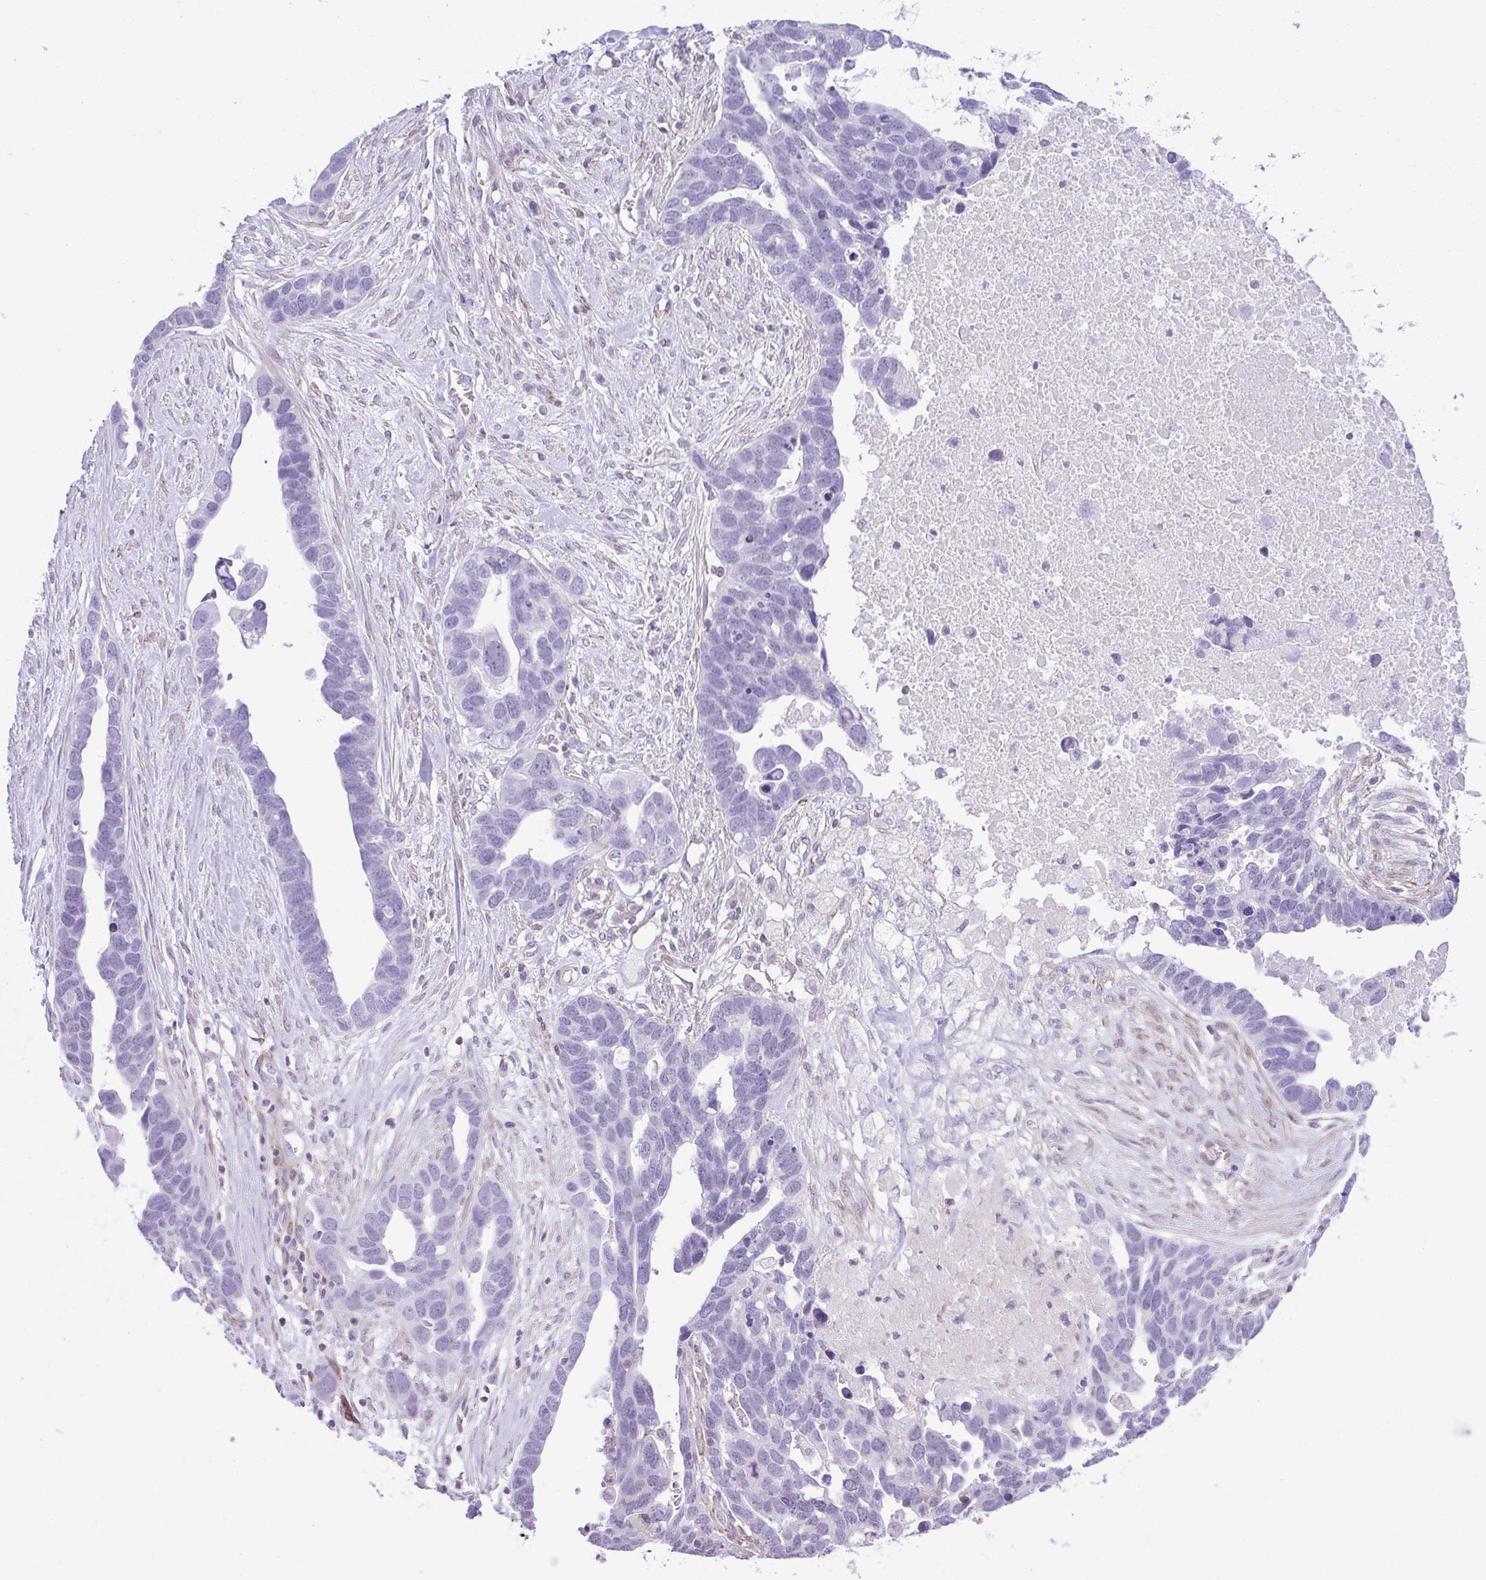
{"staining": {"intensity": "negative", "quantity": "none", "location": "none"}, "tissue": "ovarian cancer", "cell_type": "Tumor cells", "image_type": "cancer", "snomed": [{"axis": "morphology", "description": "Cystadenocarcinoma, serous, NOS"}, {"axis": "topography", "description": "Ovary"}], "caption": "The immunohistochemistry micrograph has no significant staining in tumor cells of serous cystadenocarcinoma (ovarian) tissue.", "gene": "CDRT15", "patient": {"sex": "female", "age": 54}}